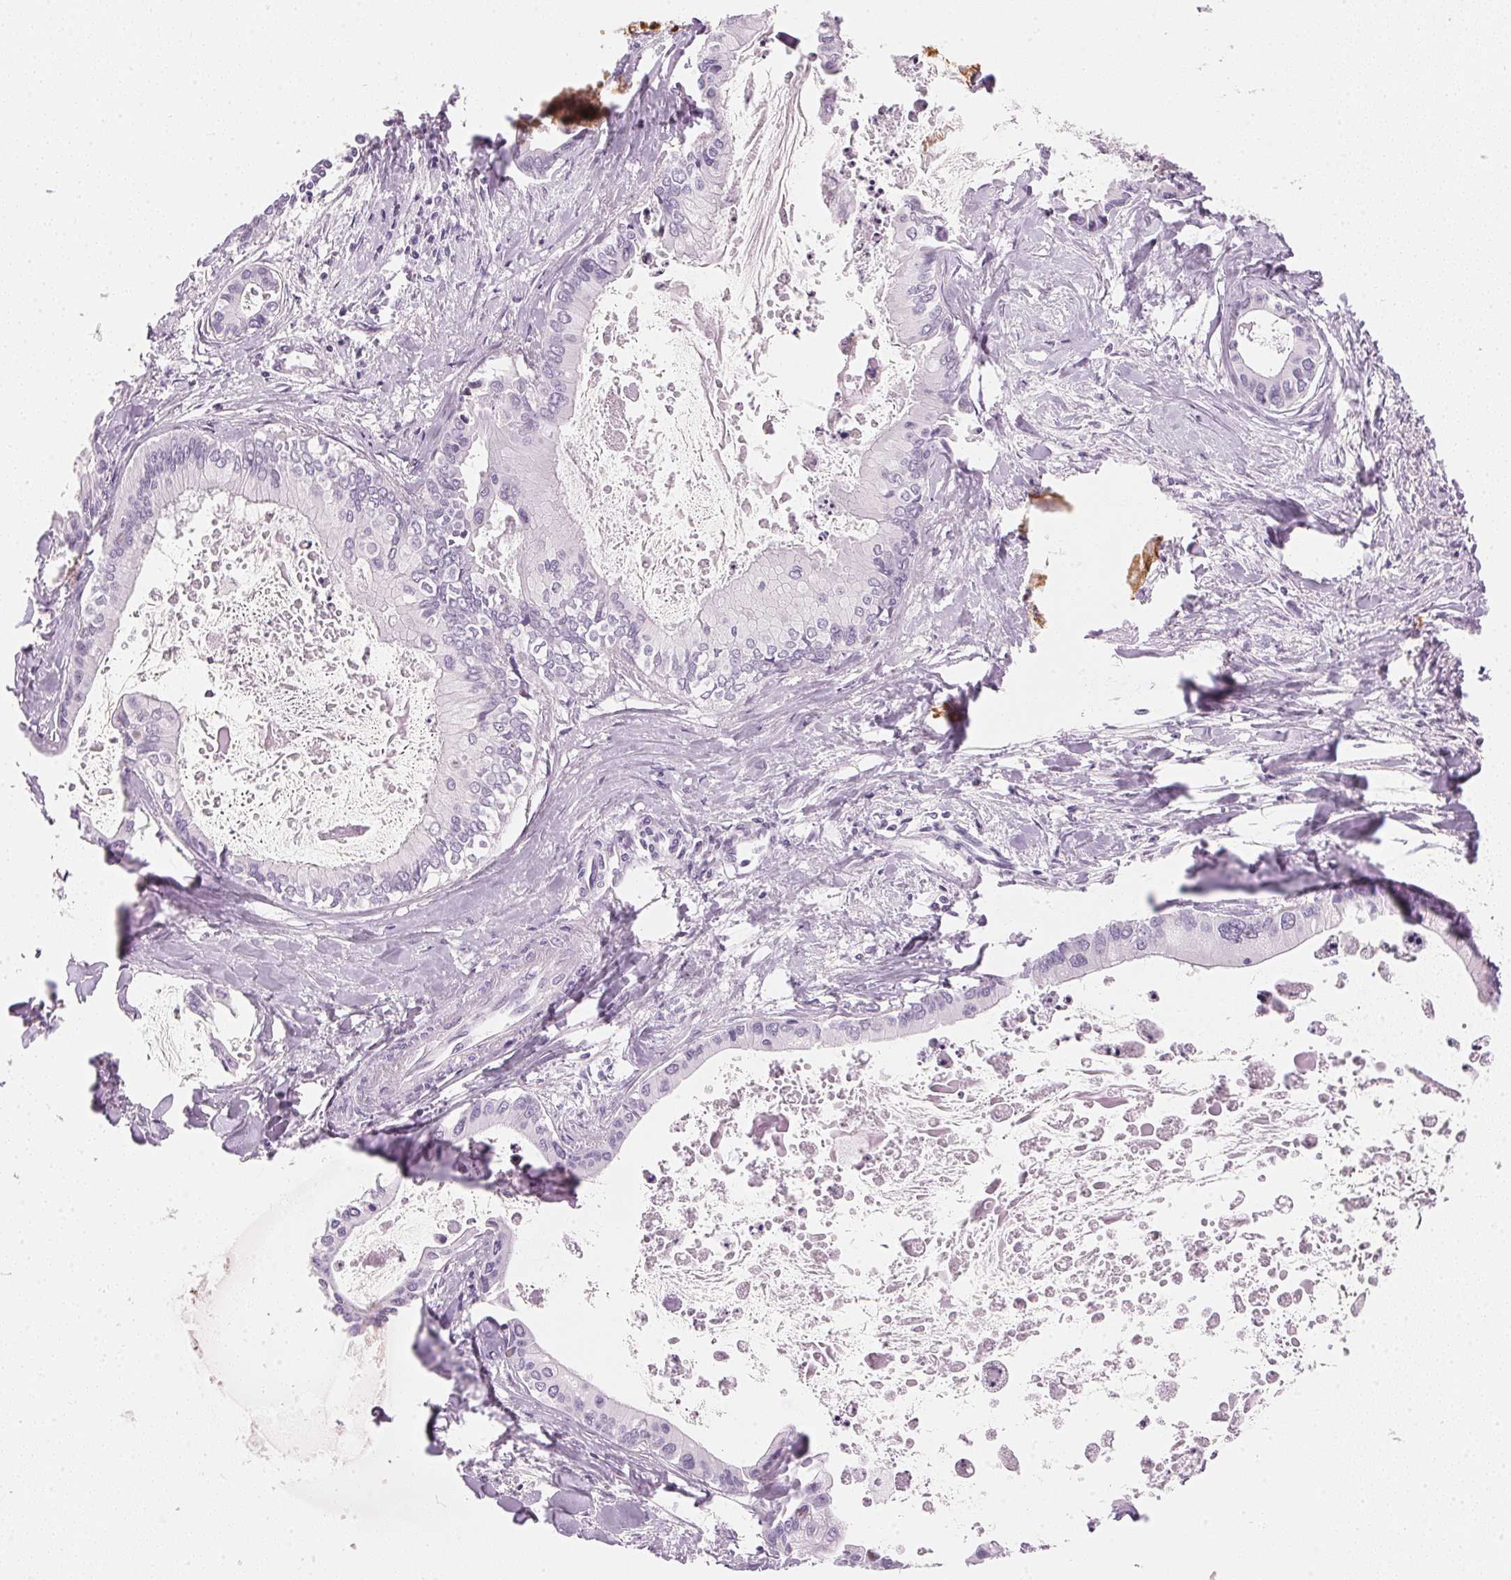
{"staining": {"intensity": "negative", "quantity": "none", "location": "none"}, "tissue": "liver cancer", "cell_type": "Tumor cells", "image_type": "cancer", "snomed": [{"axis": "morphology", "description": "Cholangiocarcinoma"}, {"axis": "topography", "description": "Liver"}], "caption": "The micrograph displays no staining of tumor cells in cholangiocarcinoma (liver). Brightfield microscopy of immunohistochemistry (IHC) stained with DAB (3,3'-diaminobenzidine) (brown) and hematoxylin (blue), captured at high magnification.", "gene": "IGFBP1", "patient": {"sex": "male", "age": 66}}